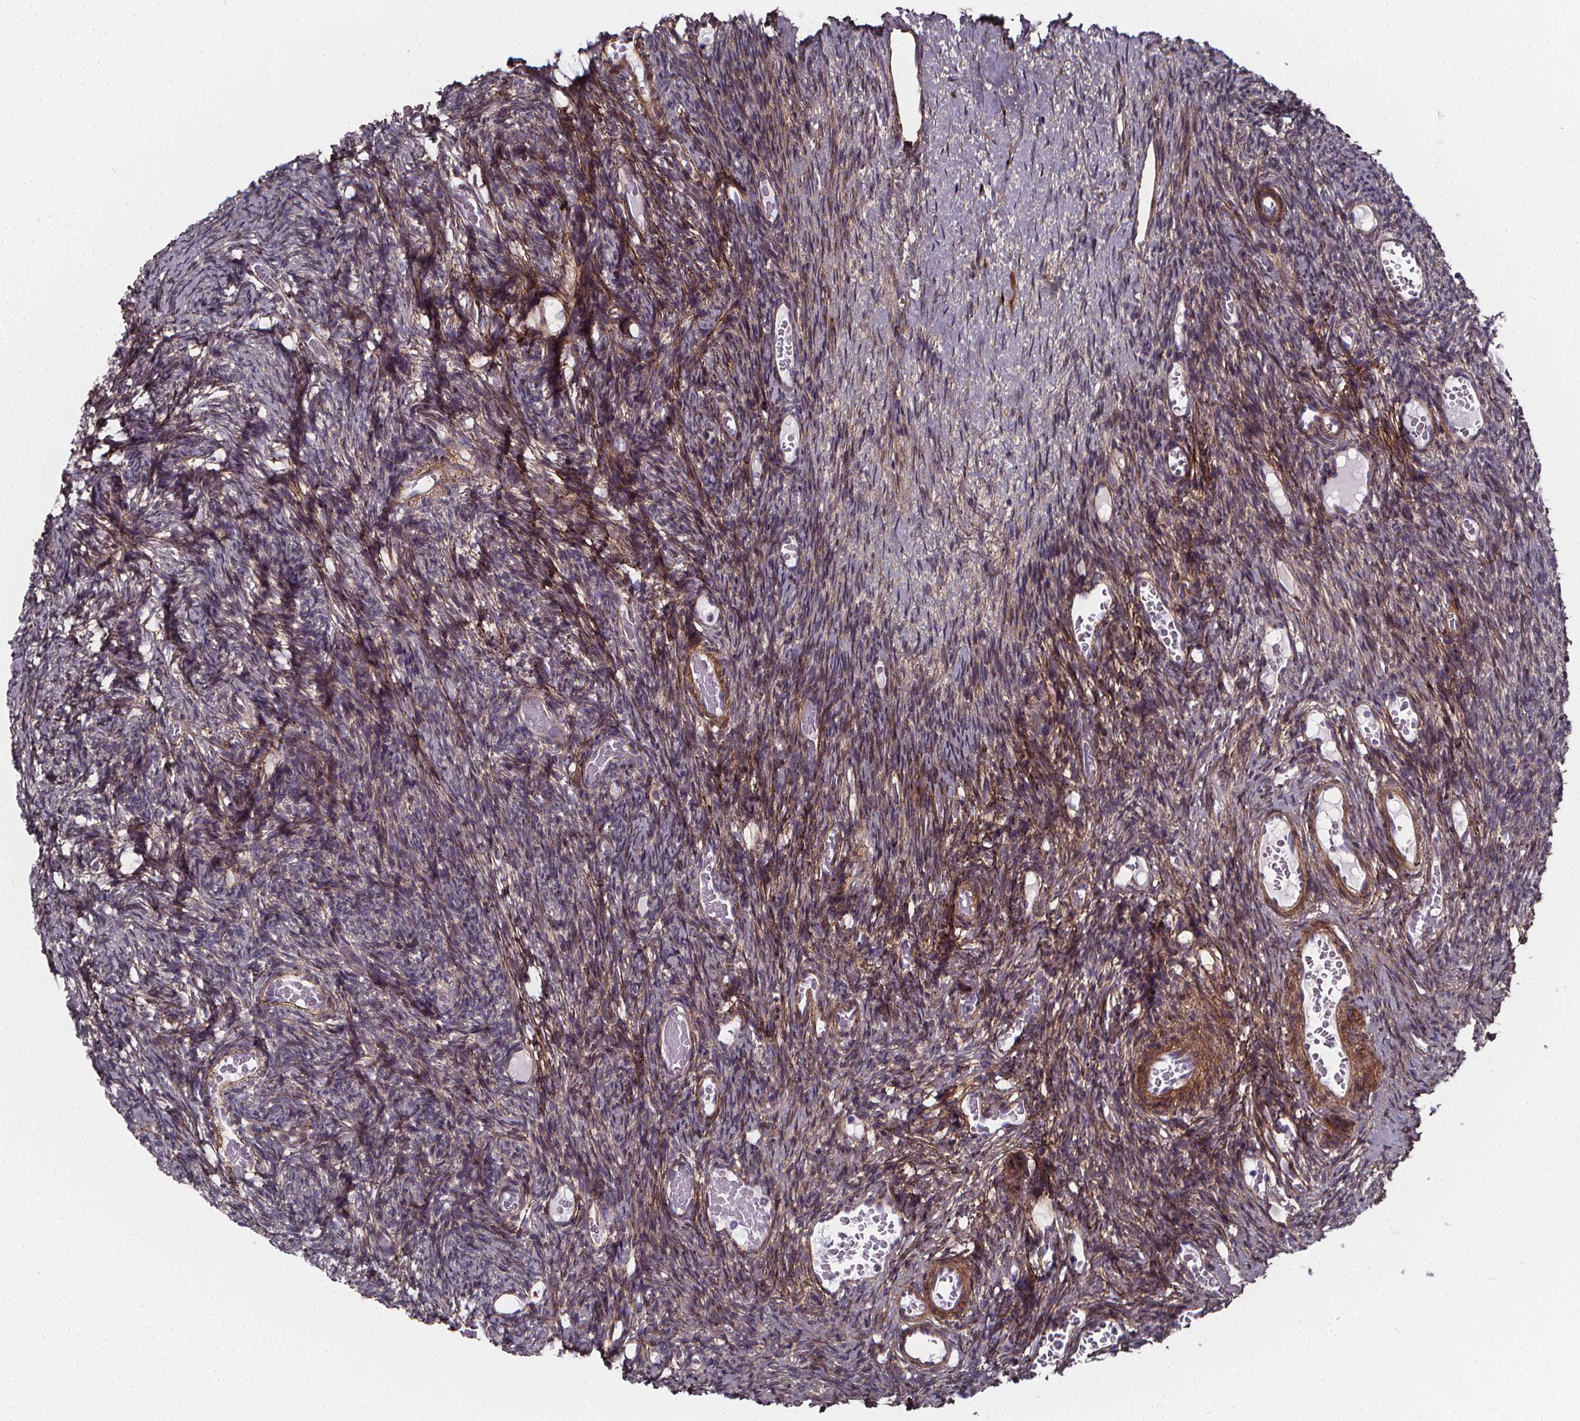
{"staining": {"intensity": "negative", "quantity": "none", "location": "none"}, "tissue": "ovary", "cell_type": "Follicle cells", "image_type": "normal", "snomed": [{"axis": "morphology", "description": "Normal tissue, NOS"}, {"axis": "topography", "description": "Ovary"}], "caption": "DAB immunohistochemical staining of normal ovary shows no significant positivity in follicle cells.", "gene": "AEBP1", "patient": {"sex": "female", "age": 39}}